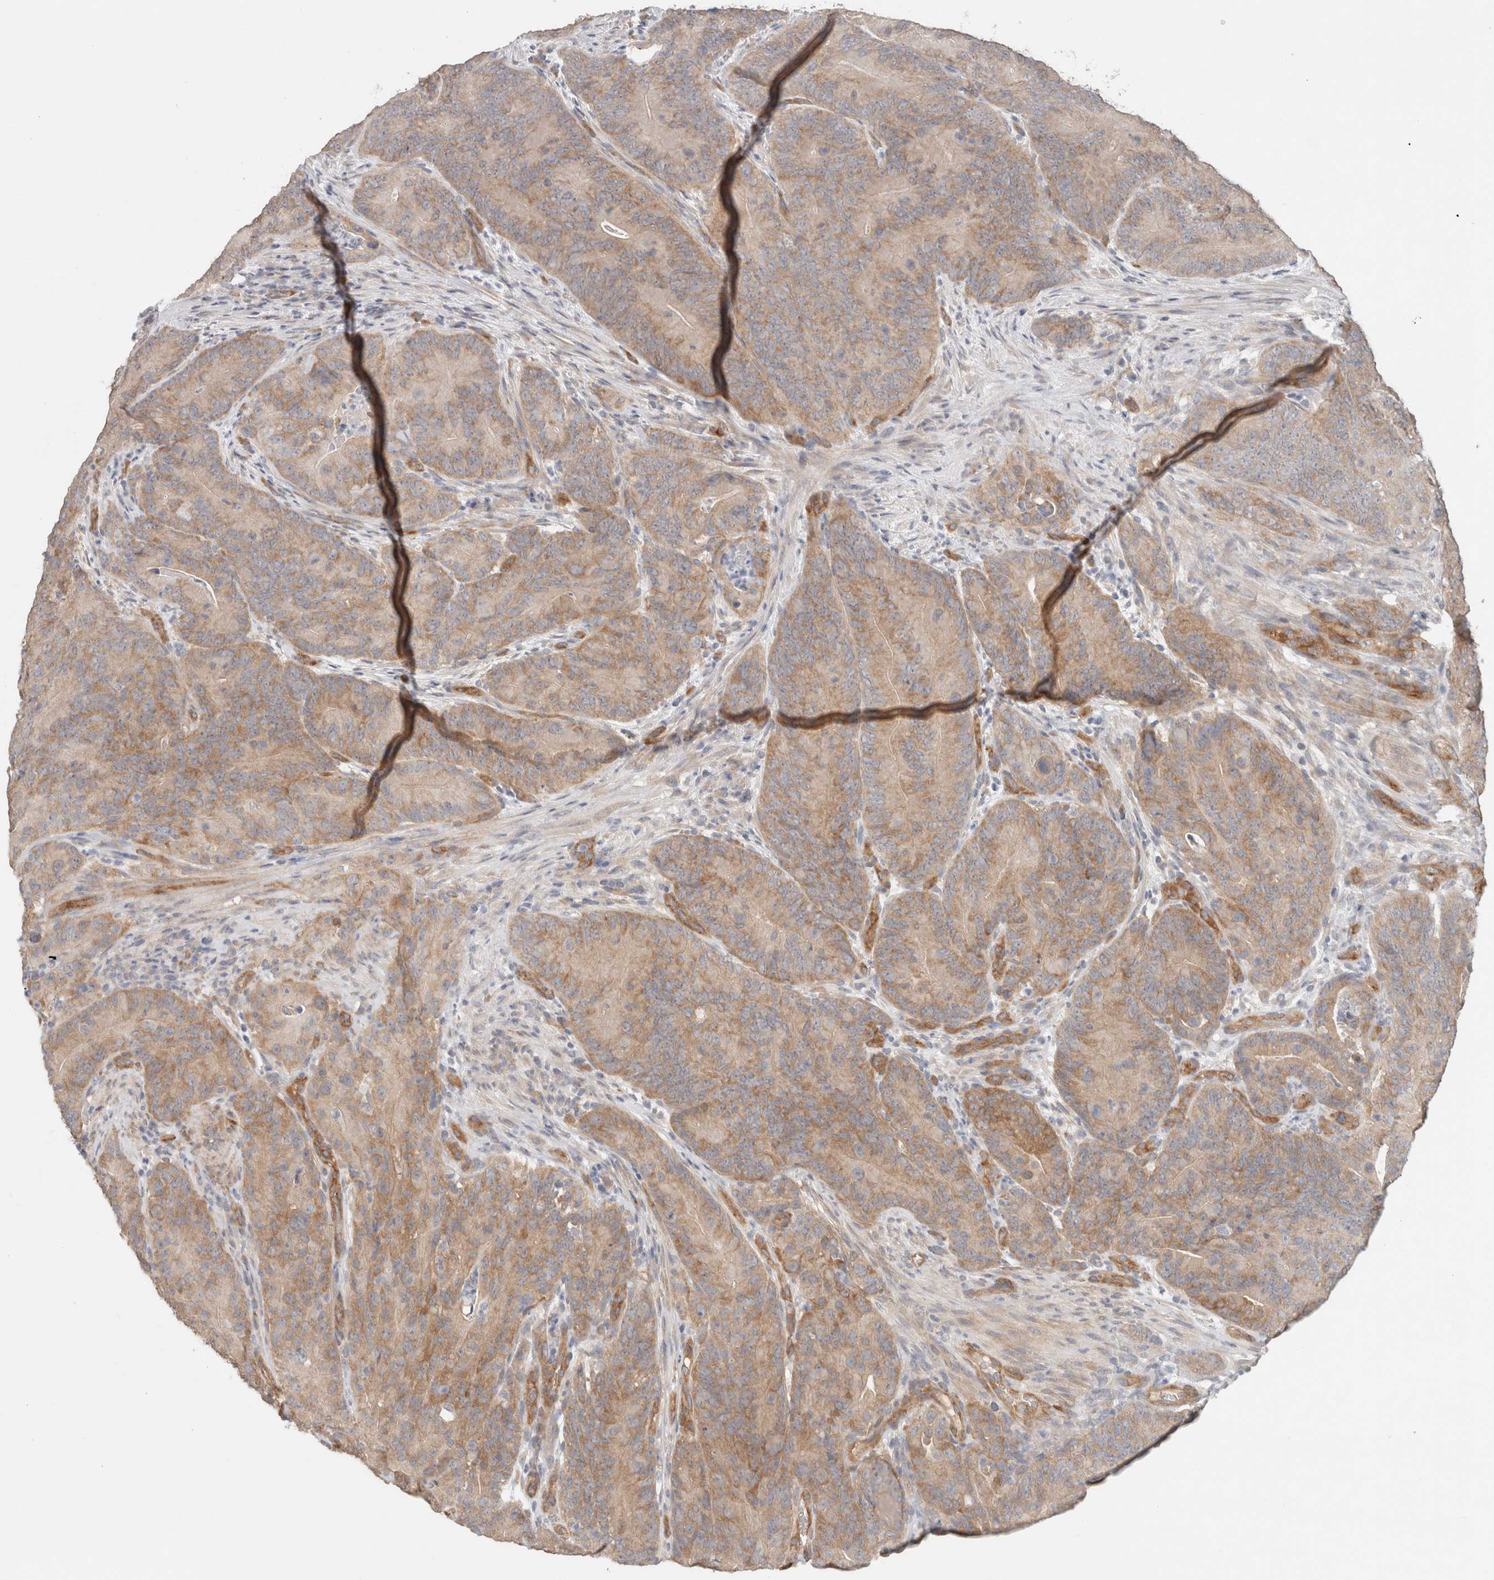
{"staining": {"intensity": "moderate", "quantity": ">75%", "location": "cytoplasmic/membranous"}, "tissue": "colorectal cancer", "cell_type": "Tumor cells", "image_type": "cancer", "snomed": [{"axis": "morphology", "description": "Normal tissue, NOS"}, {"axis": "topography", "description": "Colon"}], "caption": "Protein expression analysis of colorectal cancer reveals moderate cytoplasmic/membranous staining in approximately >75% of tumor cells. Using DAB (brown) and hematoxylin (blue) stains, captured at high magnification using brightfield microscopy.", "gene": "RASAL2", "patient": {"sex": "female", "age": 82}}